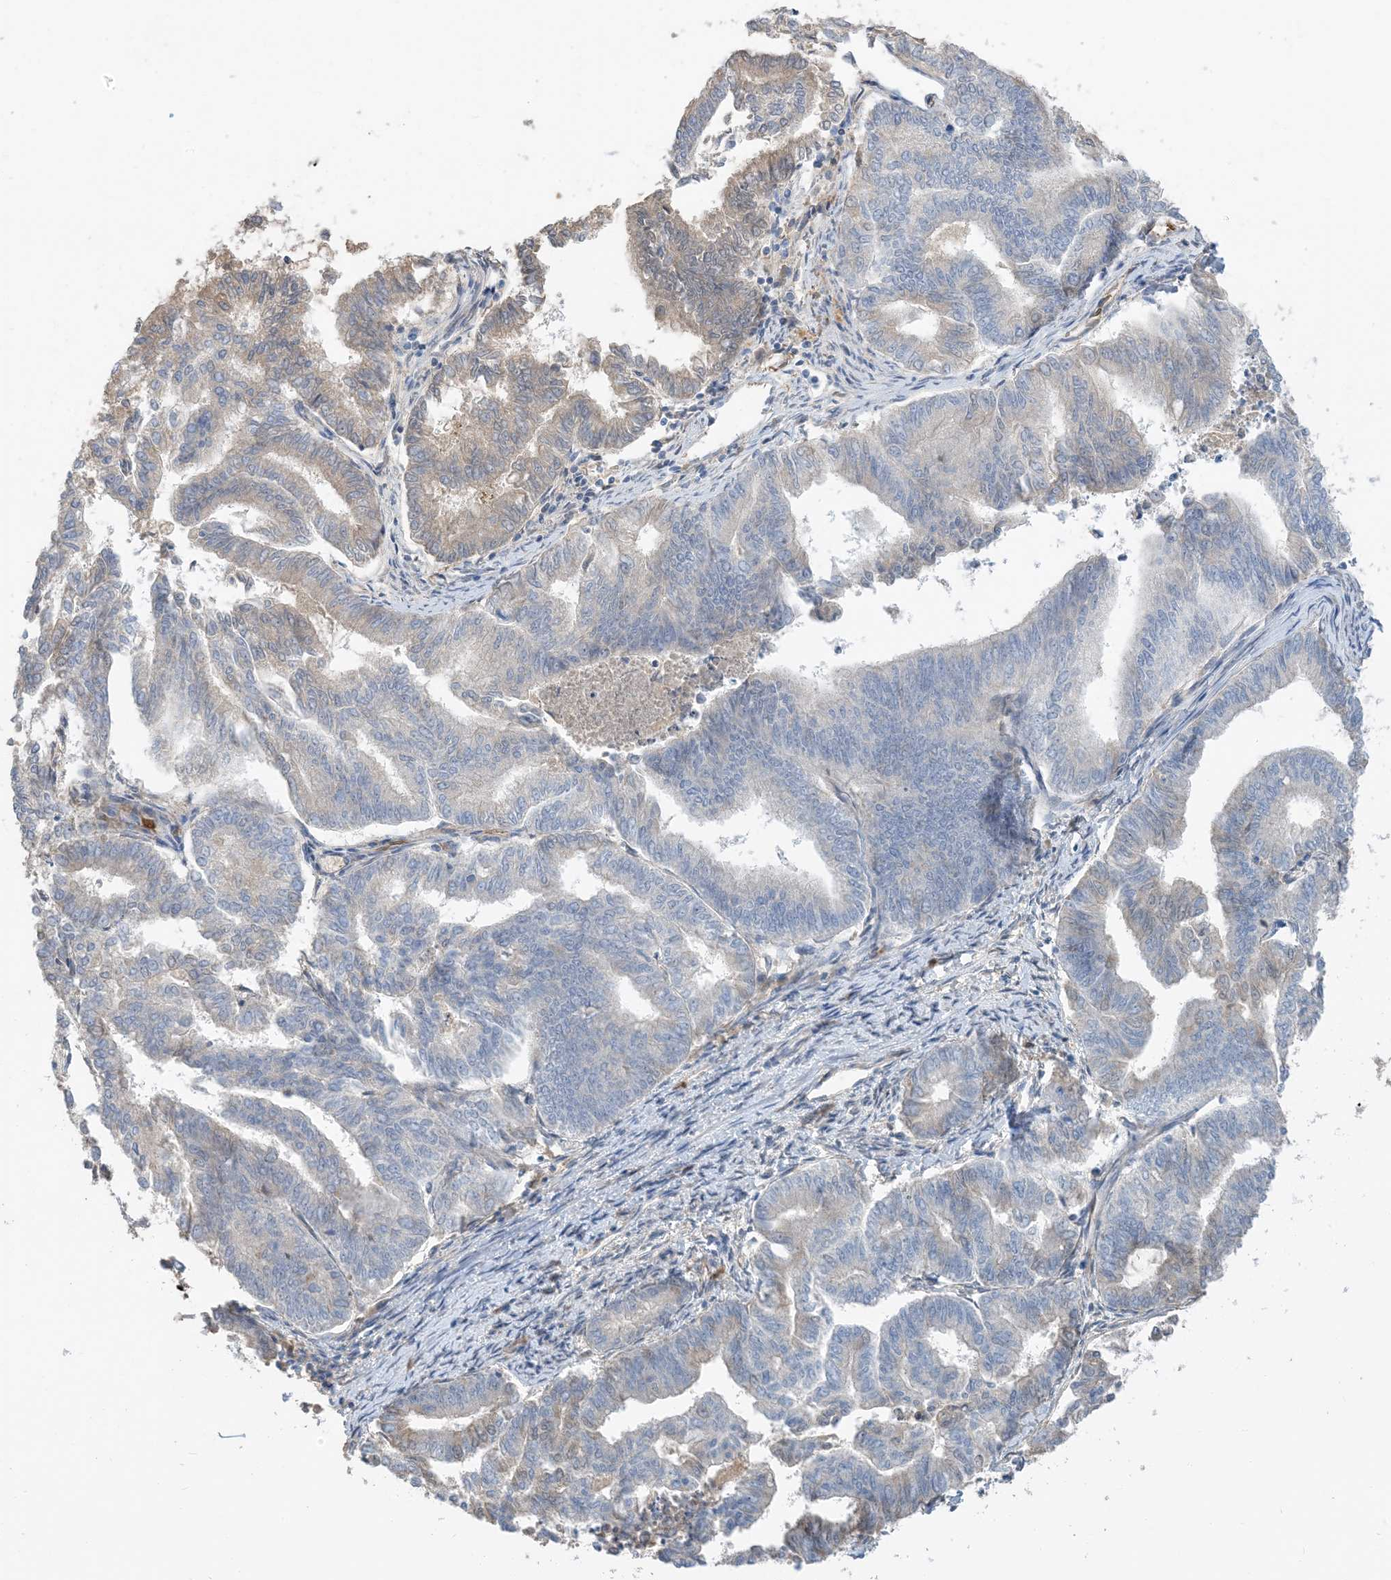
{"staining": {"intensity": "negative", "quantity": "none", "location": "none"}, "tissue": "endometrial cancer", "cell_type": "Tumor cells", "image_type": "cancer", "snomed": [{"axis": "morphology", "description": "Adenocarcinoma, NOS"}, {"axis": "topography", "description": "Endometrium"}], "caption": "The histopathology image shows no significant staining in tumor cells of adenocarcinoma (endometrial).", "gene": "USP53", "patient": {"sex": "female", "age": 79}}